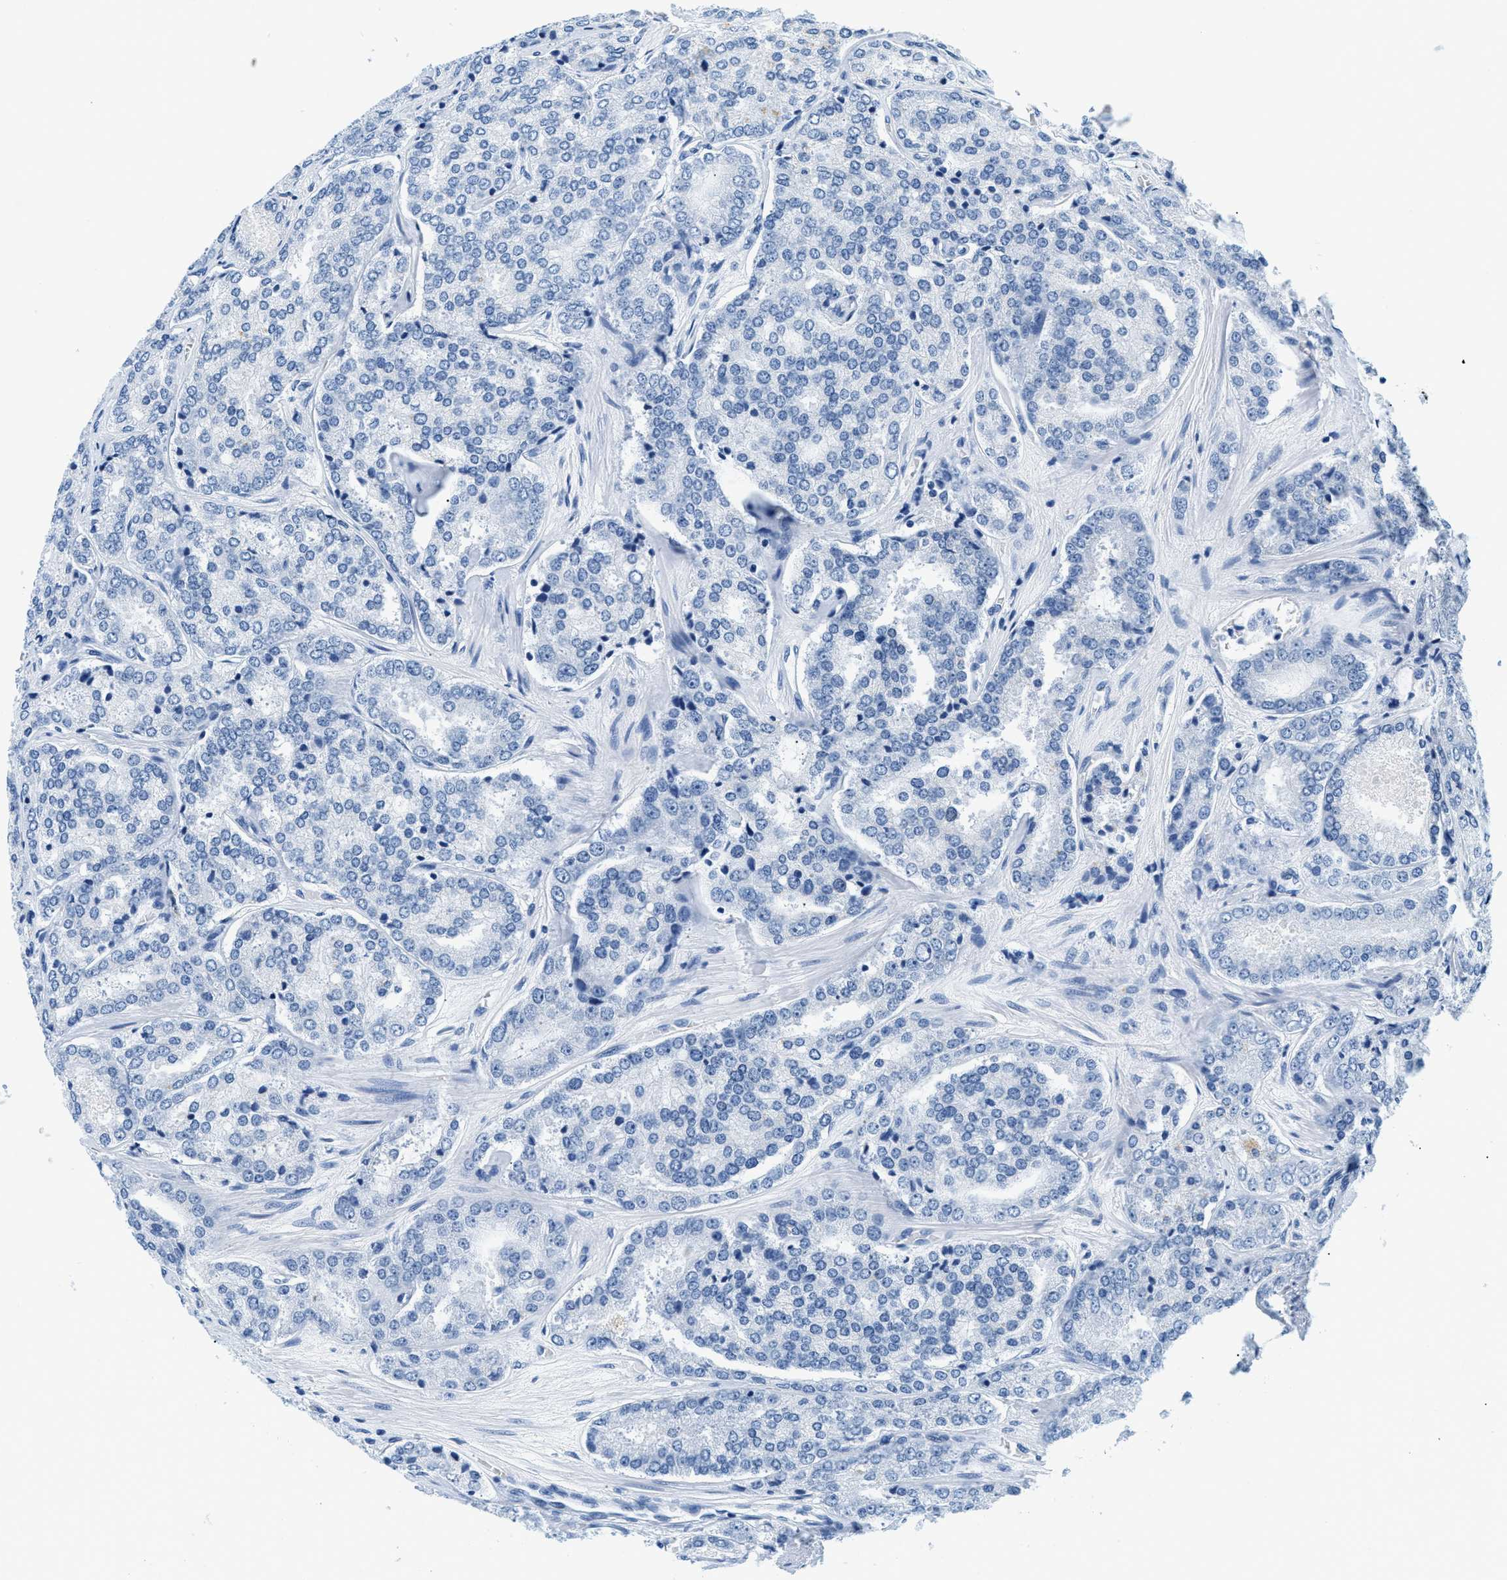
{"staining": {"intensity": "negative", "quantity": "none", "location": "none"}, "tissue": "prostate cancer", "cell_type": "Tumor cells", "image_type": "cancer", "snomed": [{"axis": "morphology", "description": "Adenocarcinoma, High grade"}, {"axis": "topography", "description": "Prostate"}], "caption": "Tumor cells are negative for protein expression in human prostate cancer.", "gene": "STXBP2", "patient": {"sex": "male", "age": 65}}